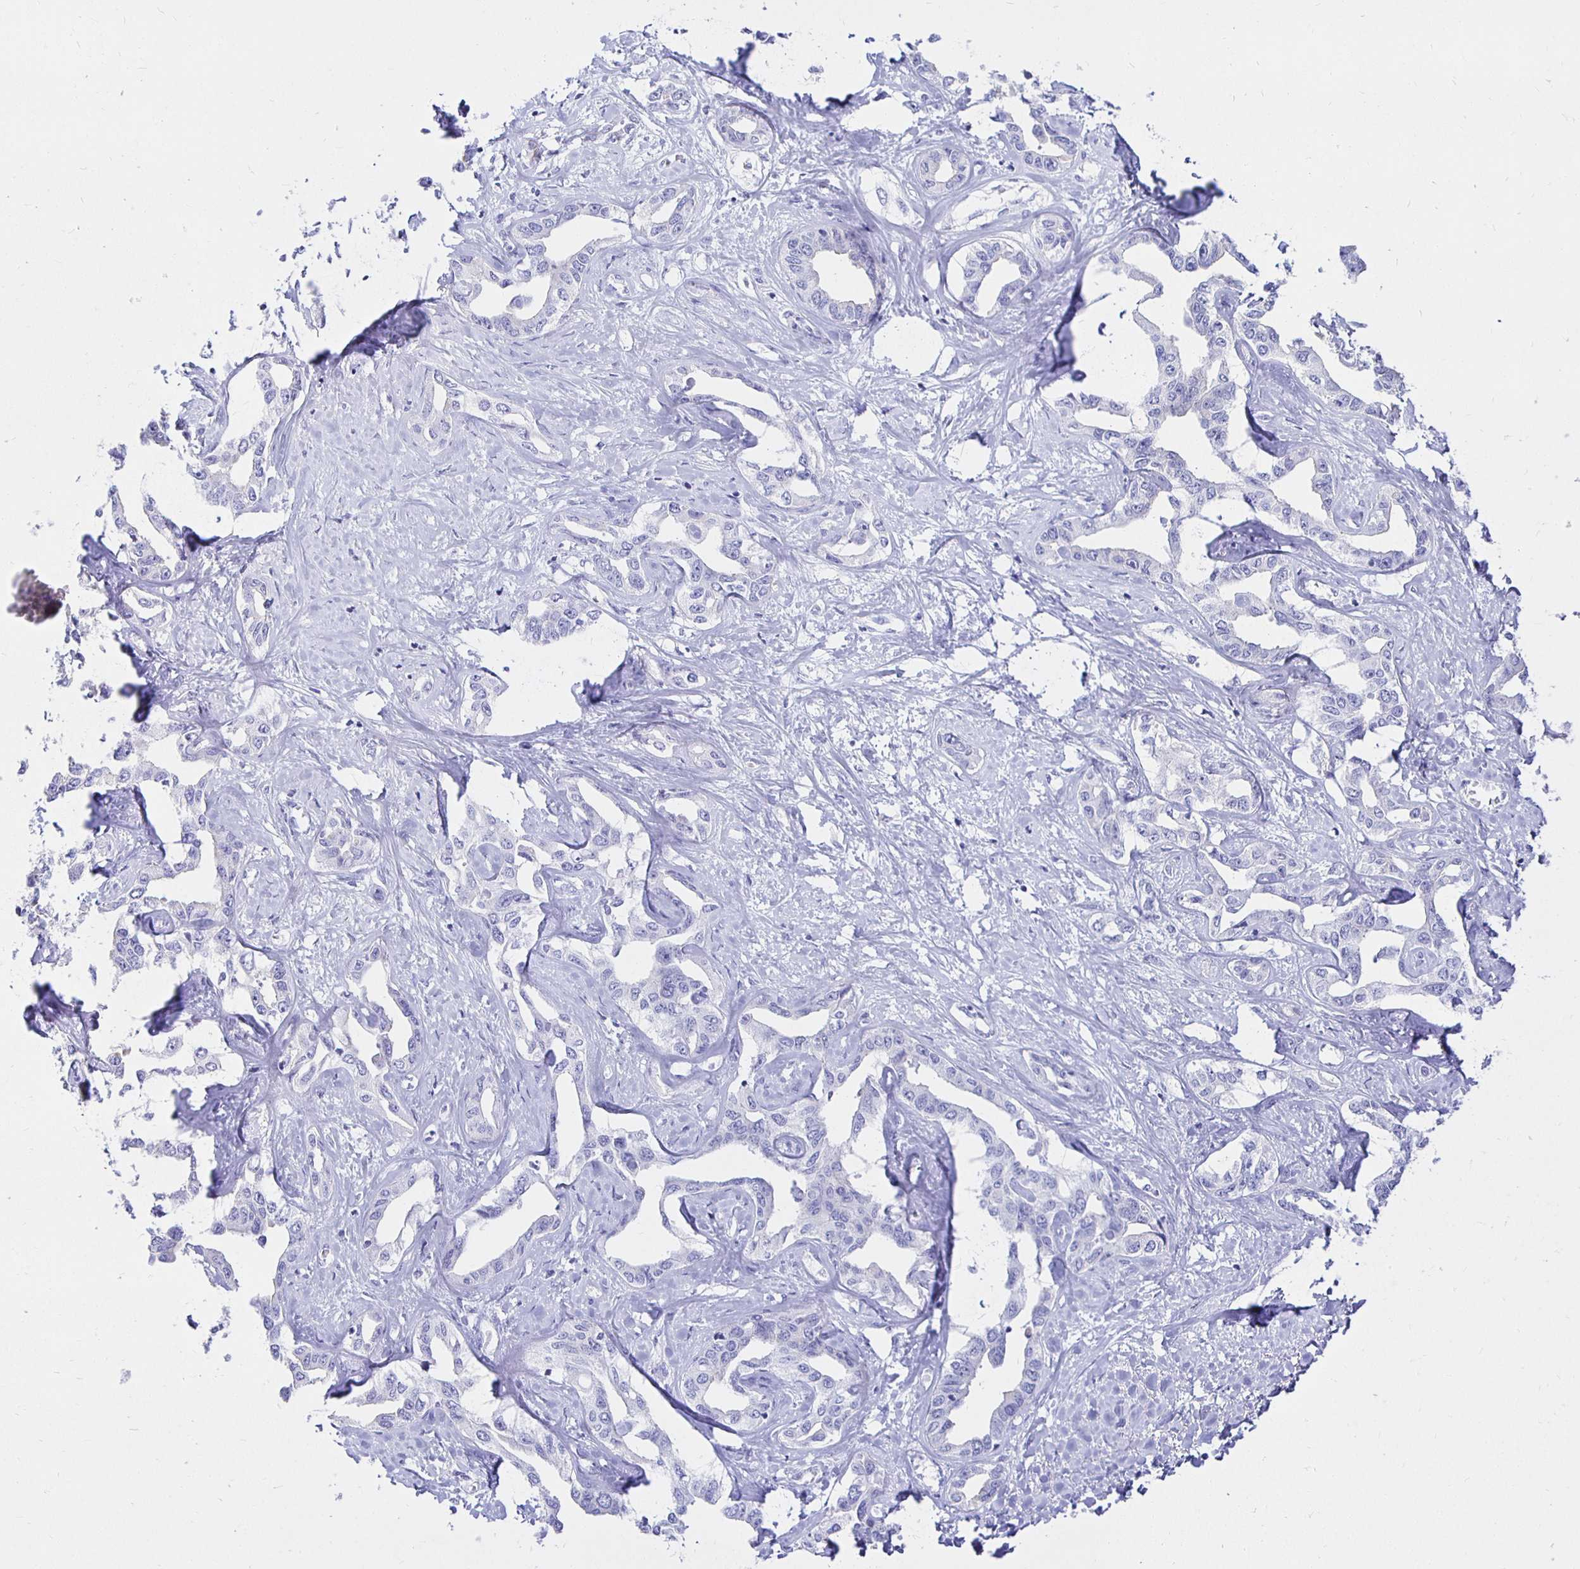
{"staining": {"intensity": "negative", "quantity": "none", "location": "none"}, "tissue": "liver cancer", "cell_type": "Tumor cells", "image_type": "cancer", "snomed": [{"axis": "morphology", "description": "Cholangiocarcinoma"}, {"axis": "topography", "description": "Liver"}], "caption": "An IHC histopathology image of cholangiocarcinoma (liver) is shown. There is no staining in tumor cells of cholangiocarcinoma (liver).", "gene": "UMOD", "patient": {"sex": "male", "age": 59}}